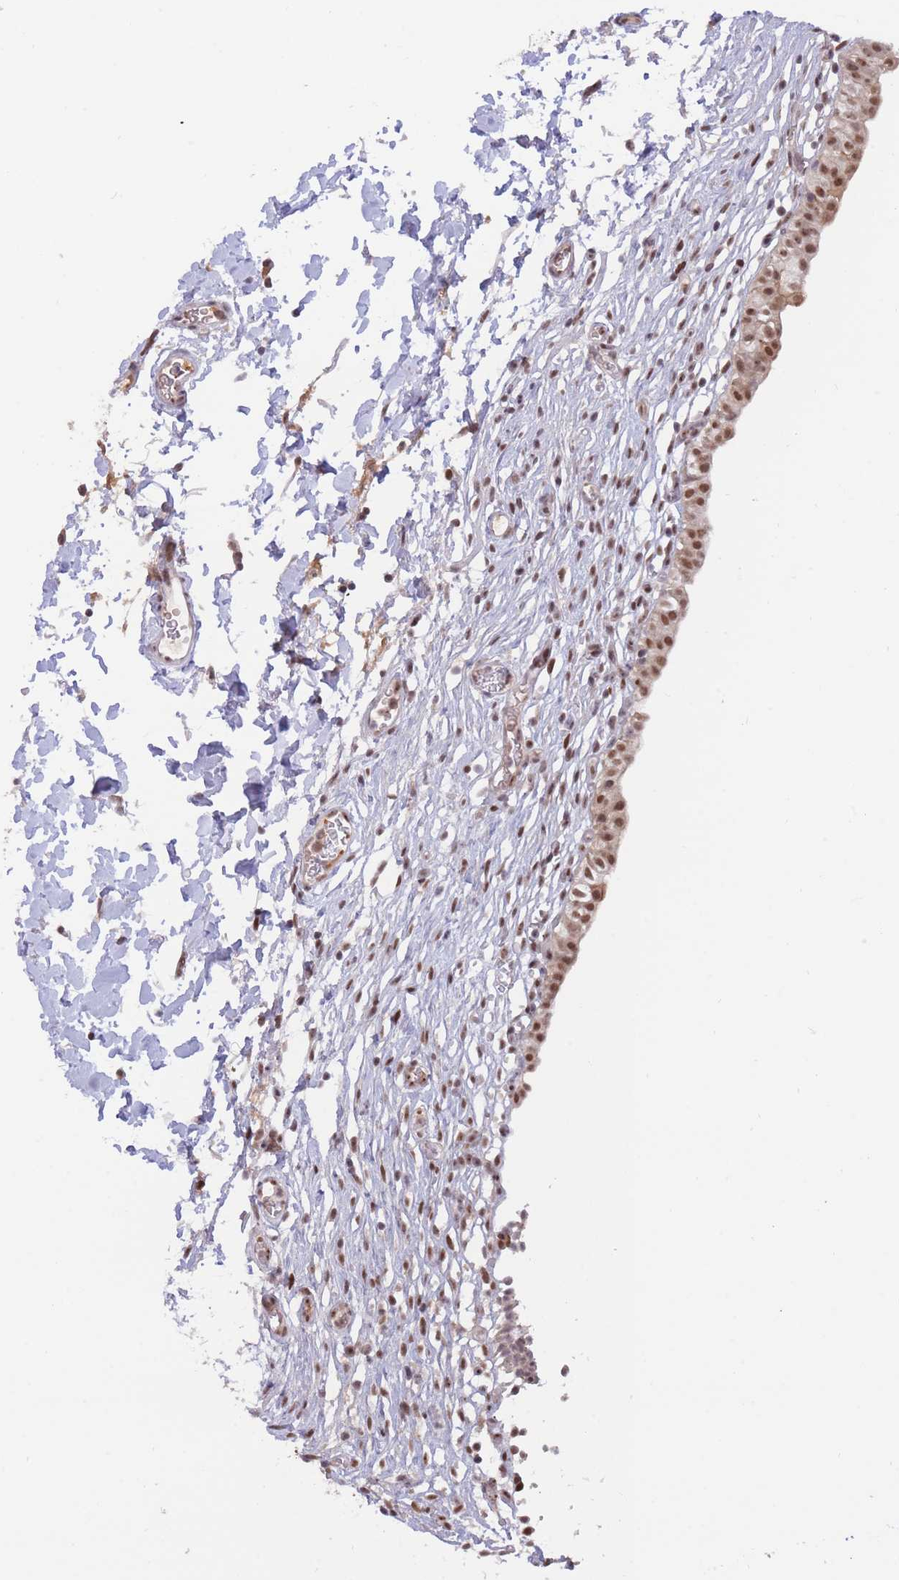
{"staining": {"intensity": "moderate", "quantity": ">75%", "location": "nuclear"}, "tissue": "urinary bladder", "cell_type": "Urothelial cells", "image_type": "normal", "snomed": [{"axis": "morphology", "description": "Normal tissue, NOS"}, {"axis": "topography", "description": "Urinary bladder"}, {"axis": "topography", "description": "Peripheral nerve tissue"}], "caption": "Immunohistochemical staining of normal human urinary bladder reveals moderate nuclear protein staining in about >75% of urothelial cells. (Stains: DAB in brown, nuclei in blue, Microscopy: brightfield microscopy at high magnification).", "gene": "TARBP2", "patient": {"sex": "male", "age": 55}}